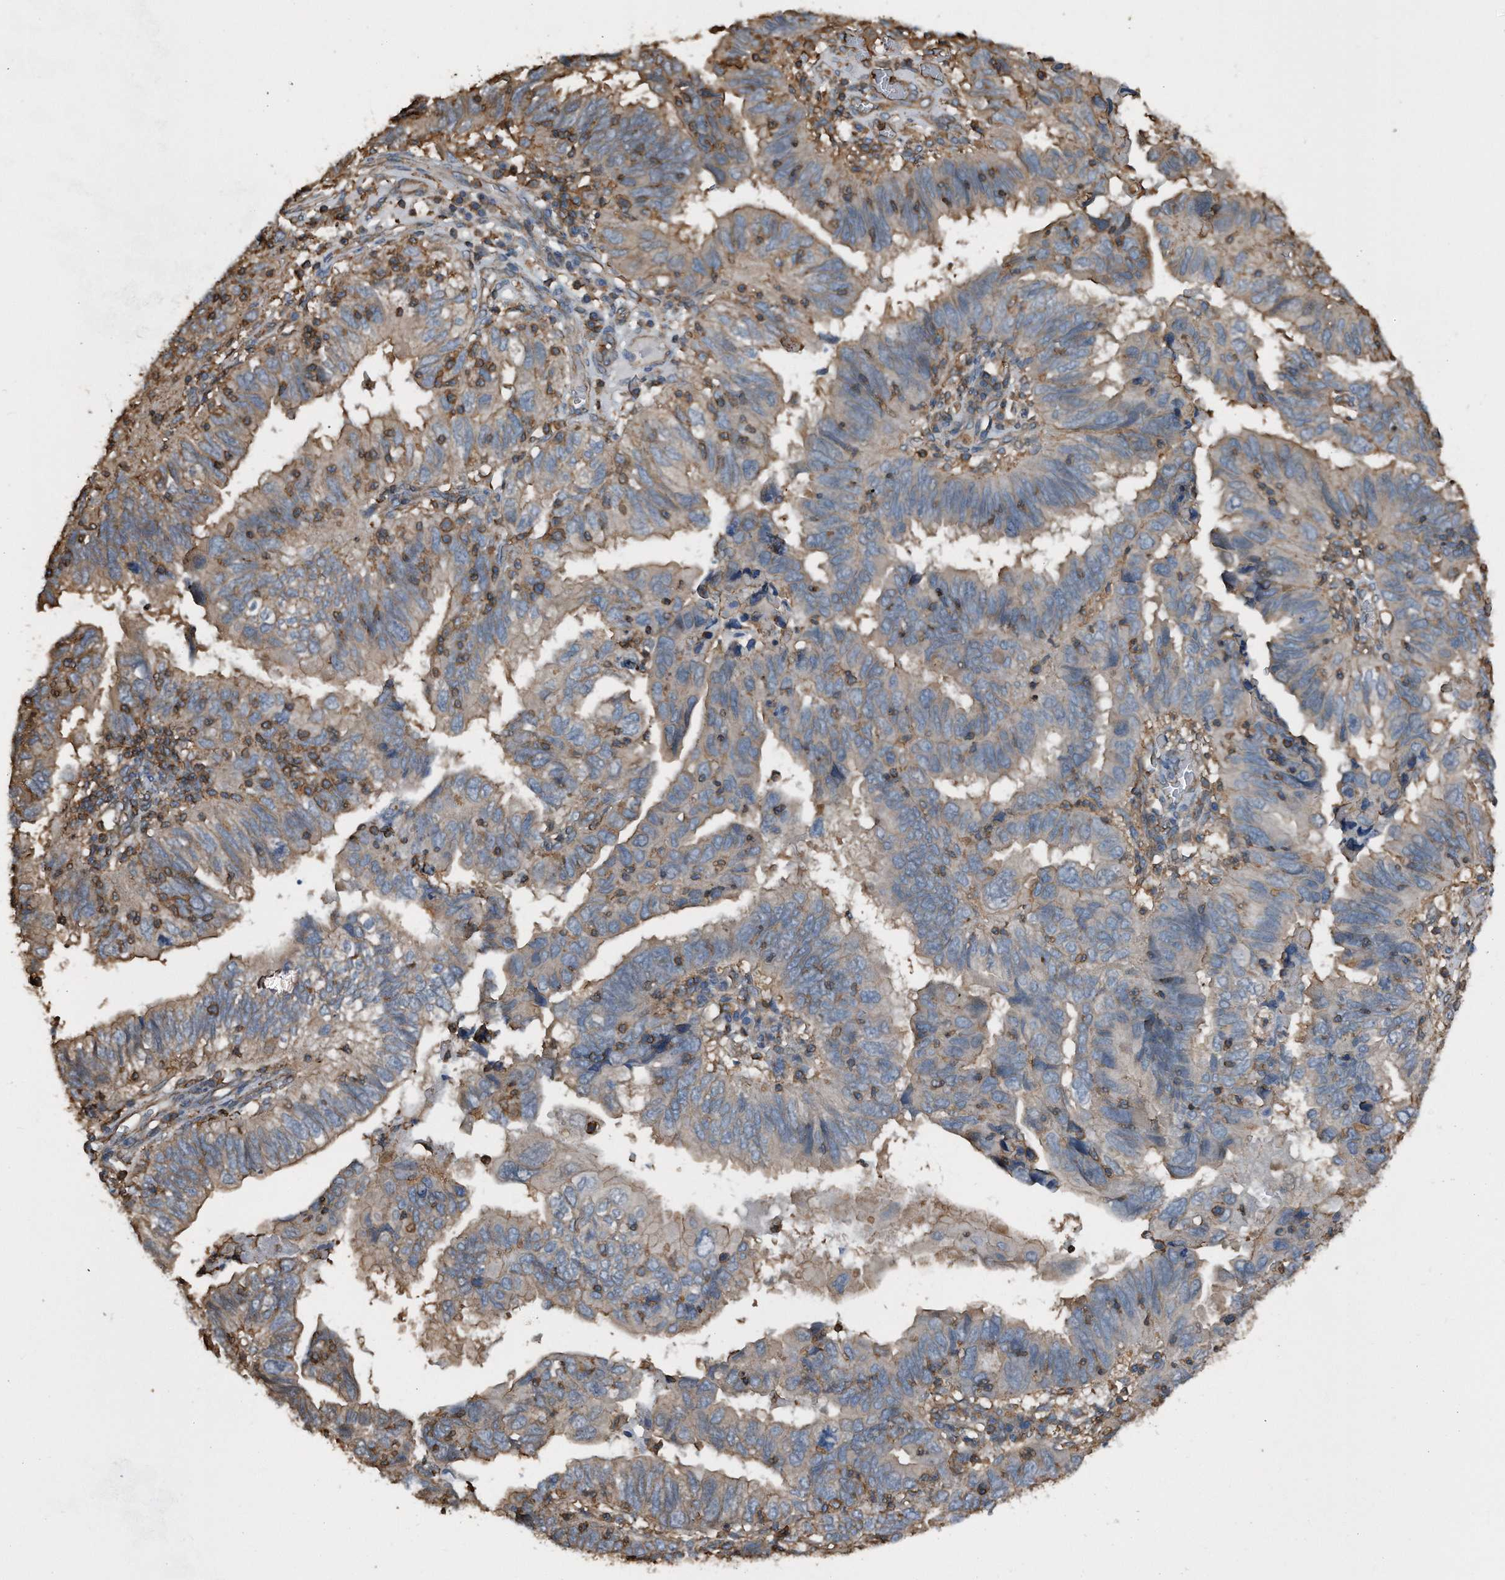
{"staining": {"intensity": "moderate", "quantity": "25%-75%", "location": "cytoplasmic/membranous"}, "tissue": "endometrial cancer", "cell_type": "Tumor cells", "image_type": "cancer", "snomed": [{"axis": "morphology", "description": "Adenocarcinoma, NOS"}, {"axis": "topography", "description": "Uterus"}], "caption": "Immunohistochemistry (IHC) histopathology image of neoplastic tissue: human endometrial adenocarcinoma stained using IHC reveals medium levels of moderate protein expression localized specifically in the cytoplasmic/membranous of tumor cells, appearing as a cytoplasmic/membranous brown color.", "gene": "RSPO3", "patient": {"sex": "female", "age": 77}}